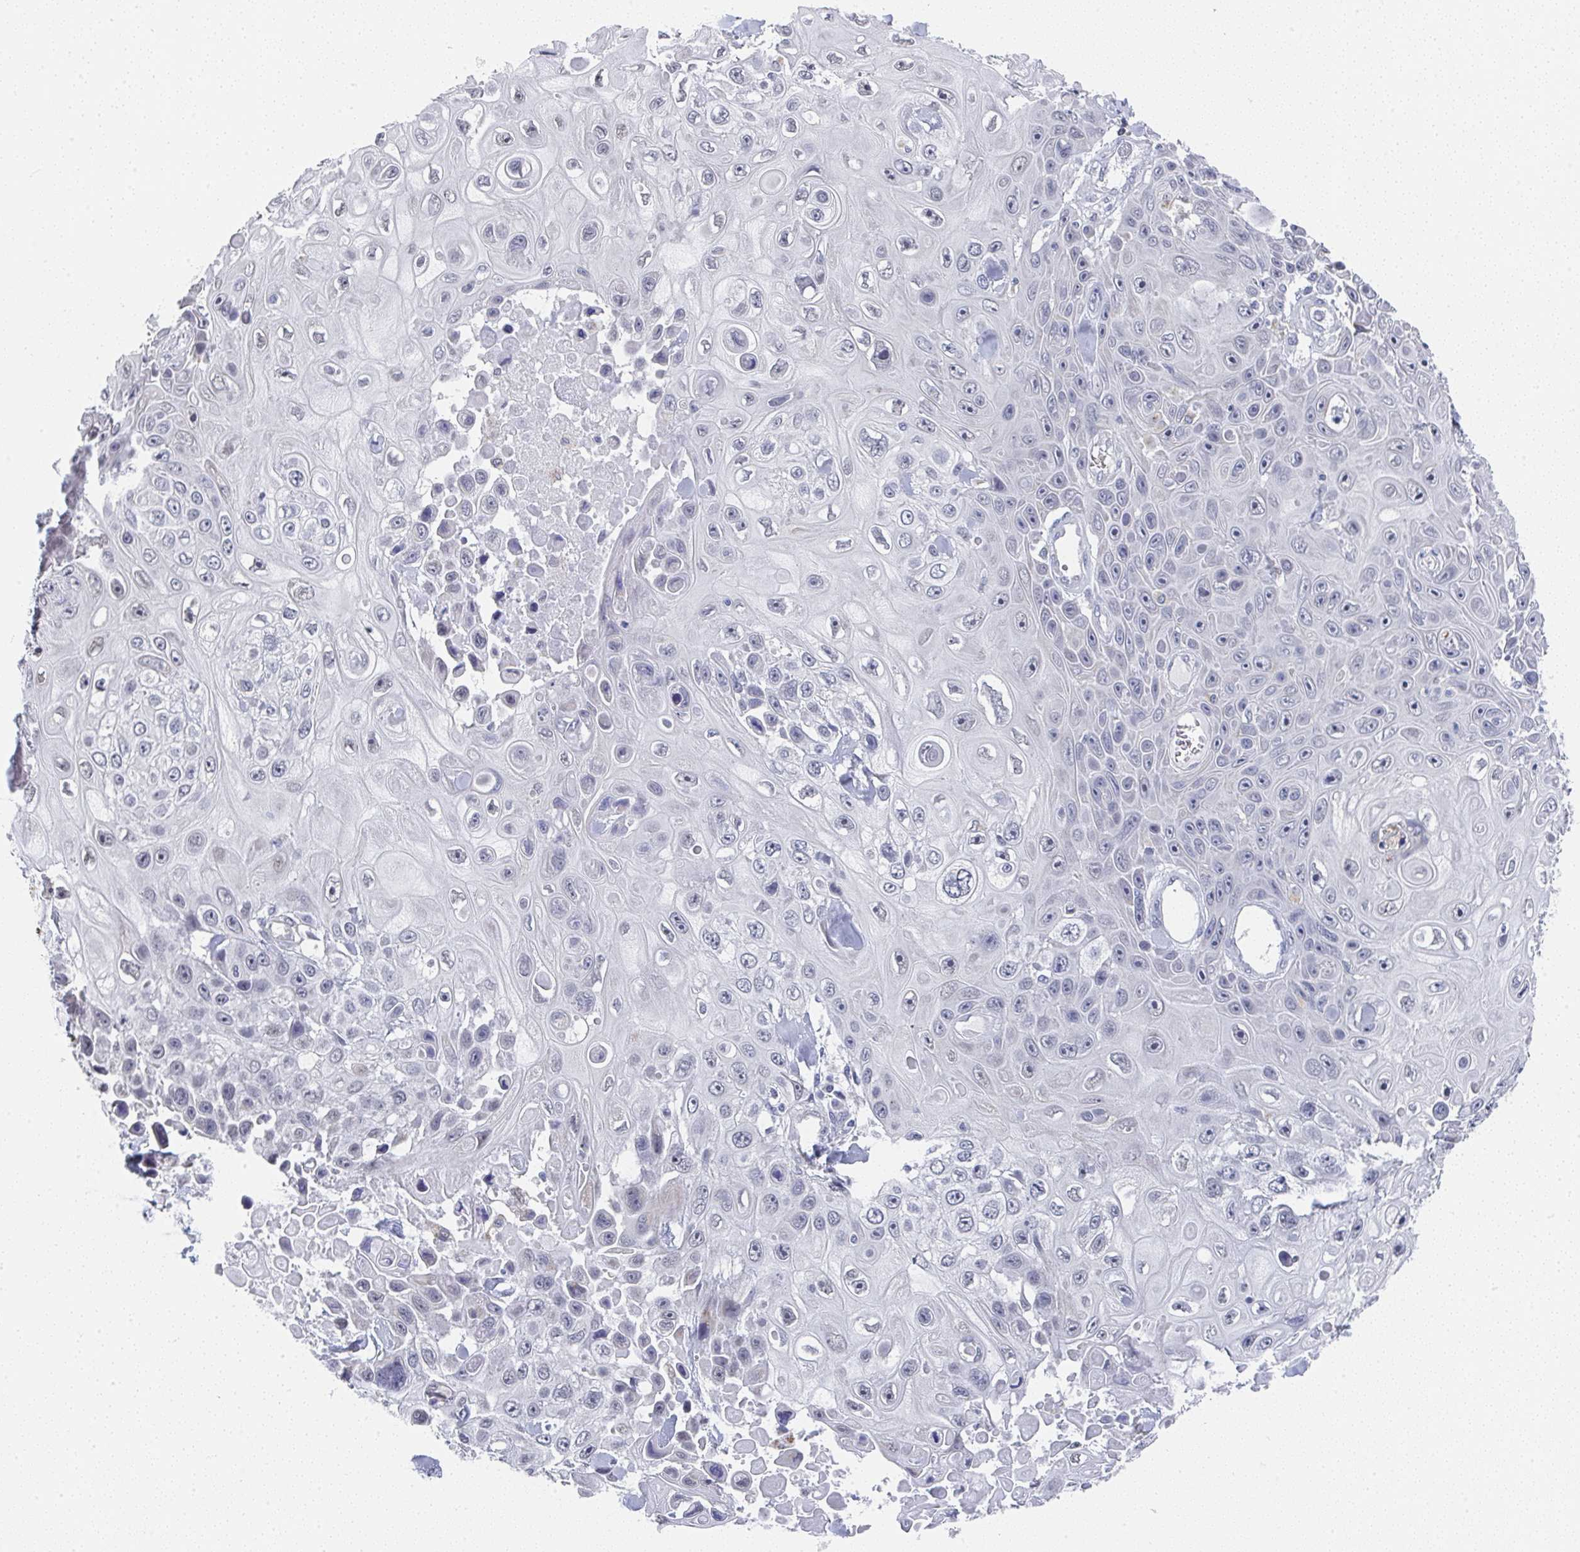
{"staining": {"intensity": "weak", "quantity": "<25%", "location": "nuclear"}, "tissue": "skin cancer", "cell_type": "Tumor cells", "image_type": "cancer", "snomed": [{"axis": "morphology", "description": "Squamous cell carcinoma, NOS"}, {"axis": "topography", "description": "Skin"}], "caption": "Skin cancer was stained to show a protein in brown. There is no significant positivity in tumor cells. (DAB (3,3'-diaminobenzidine) immunohistochemistry (IHC), high magnification).", "gene": "NCF1", "patient": {"sex": "male", "age": 82}}